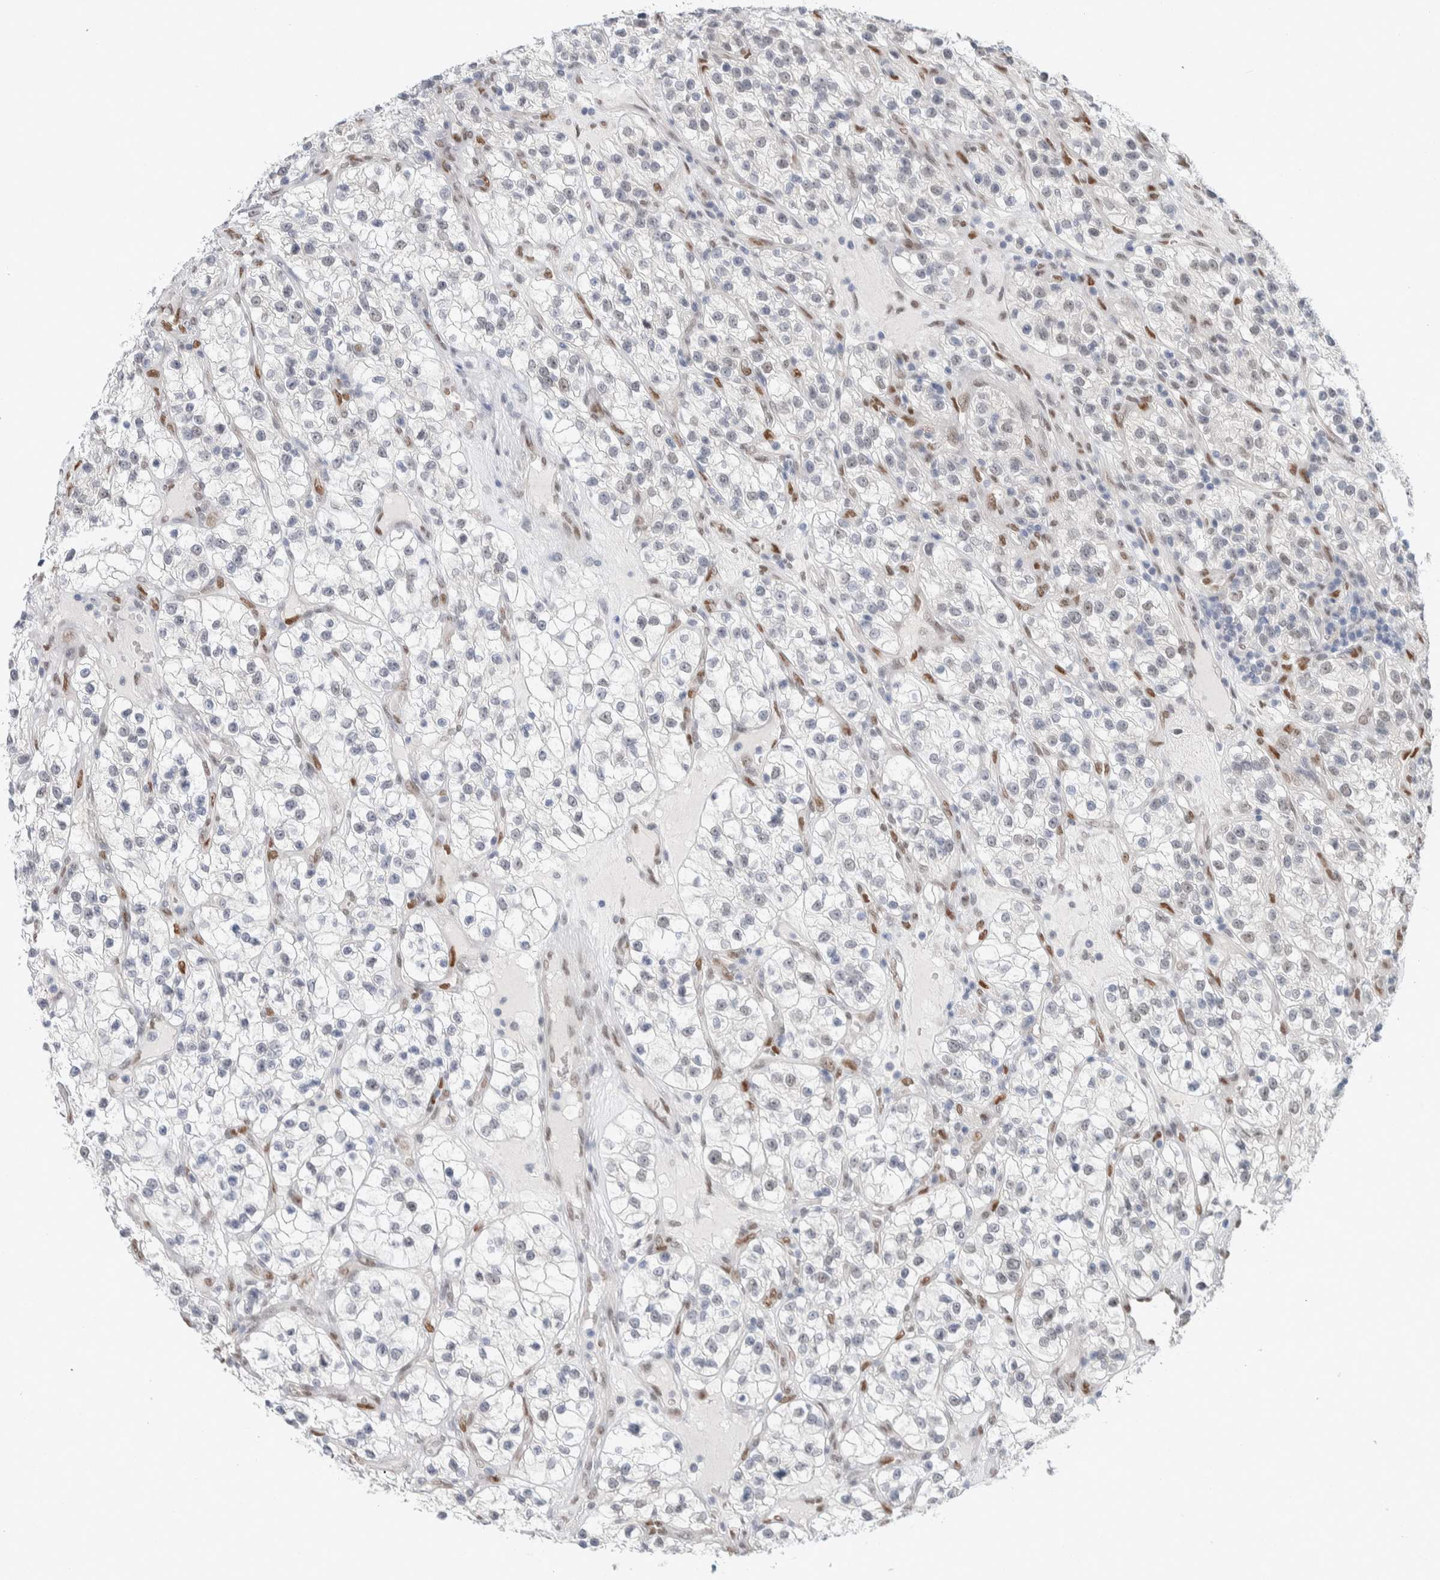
{"staining": {"intensity": "negative", "quantity": "none", "location": "none"}, "tissue": "renal cancer", "cell_type": "Tumor cells", "image_type": "cancer", "snomed": [{"axis": "morphology", "description": "Adenocarcinoma, NOS"}, {"axis": "topography", "description": "Kidney"}], "caption": "This is an IHC photomicrograph of adenocarcinoma (renal). There is no positivity in tumor cells.", "gene": "PRMT1", "patient": {"sex": "female", "age": 57}}